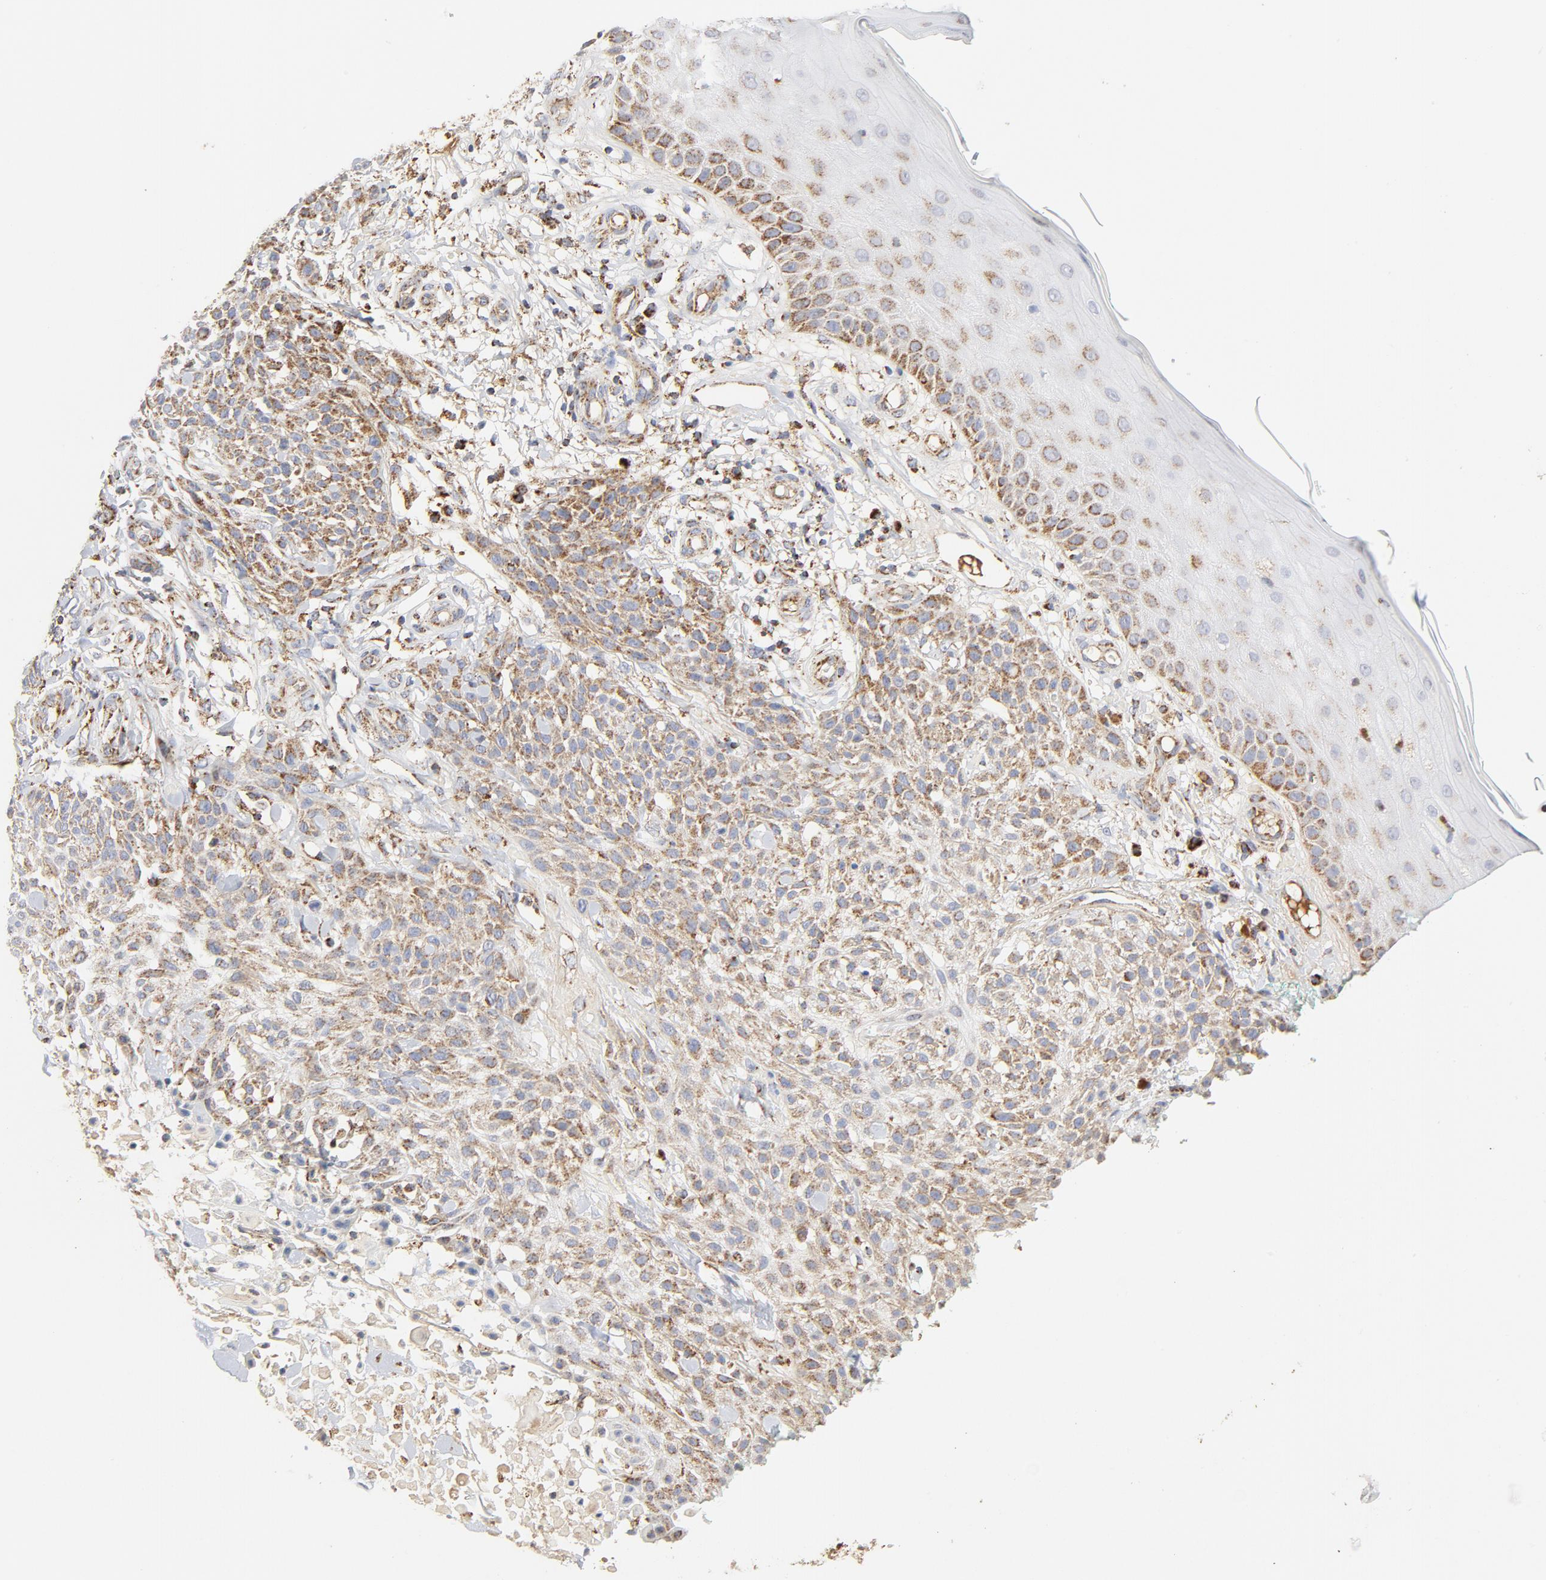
{"staining": {"intensity": "moderate", "quantity": ">75%", "location": "cytoplasmic/membranous"}, "tissue": "skin cancer", "cell_type": "Tumor cells", "image_type": "cancer", "snomed": [{"axis": "morphology", "description": "Squamous cell carcinoma, NOS"}, {"axis": "topography", "description": "Skin"}], "caption": "DAB (3,3'-diaminobenzidine) immunohistochemical staining of human skin cancer (squamous cell carcinoma) reveals moderate cytoplasmic/membranous protein staining in approximately >75% of tumor cells.", "gene": "PCNX4", "patient": {"sex": "female", "age": 42}}